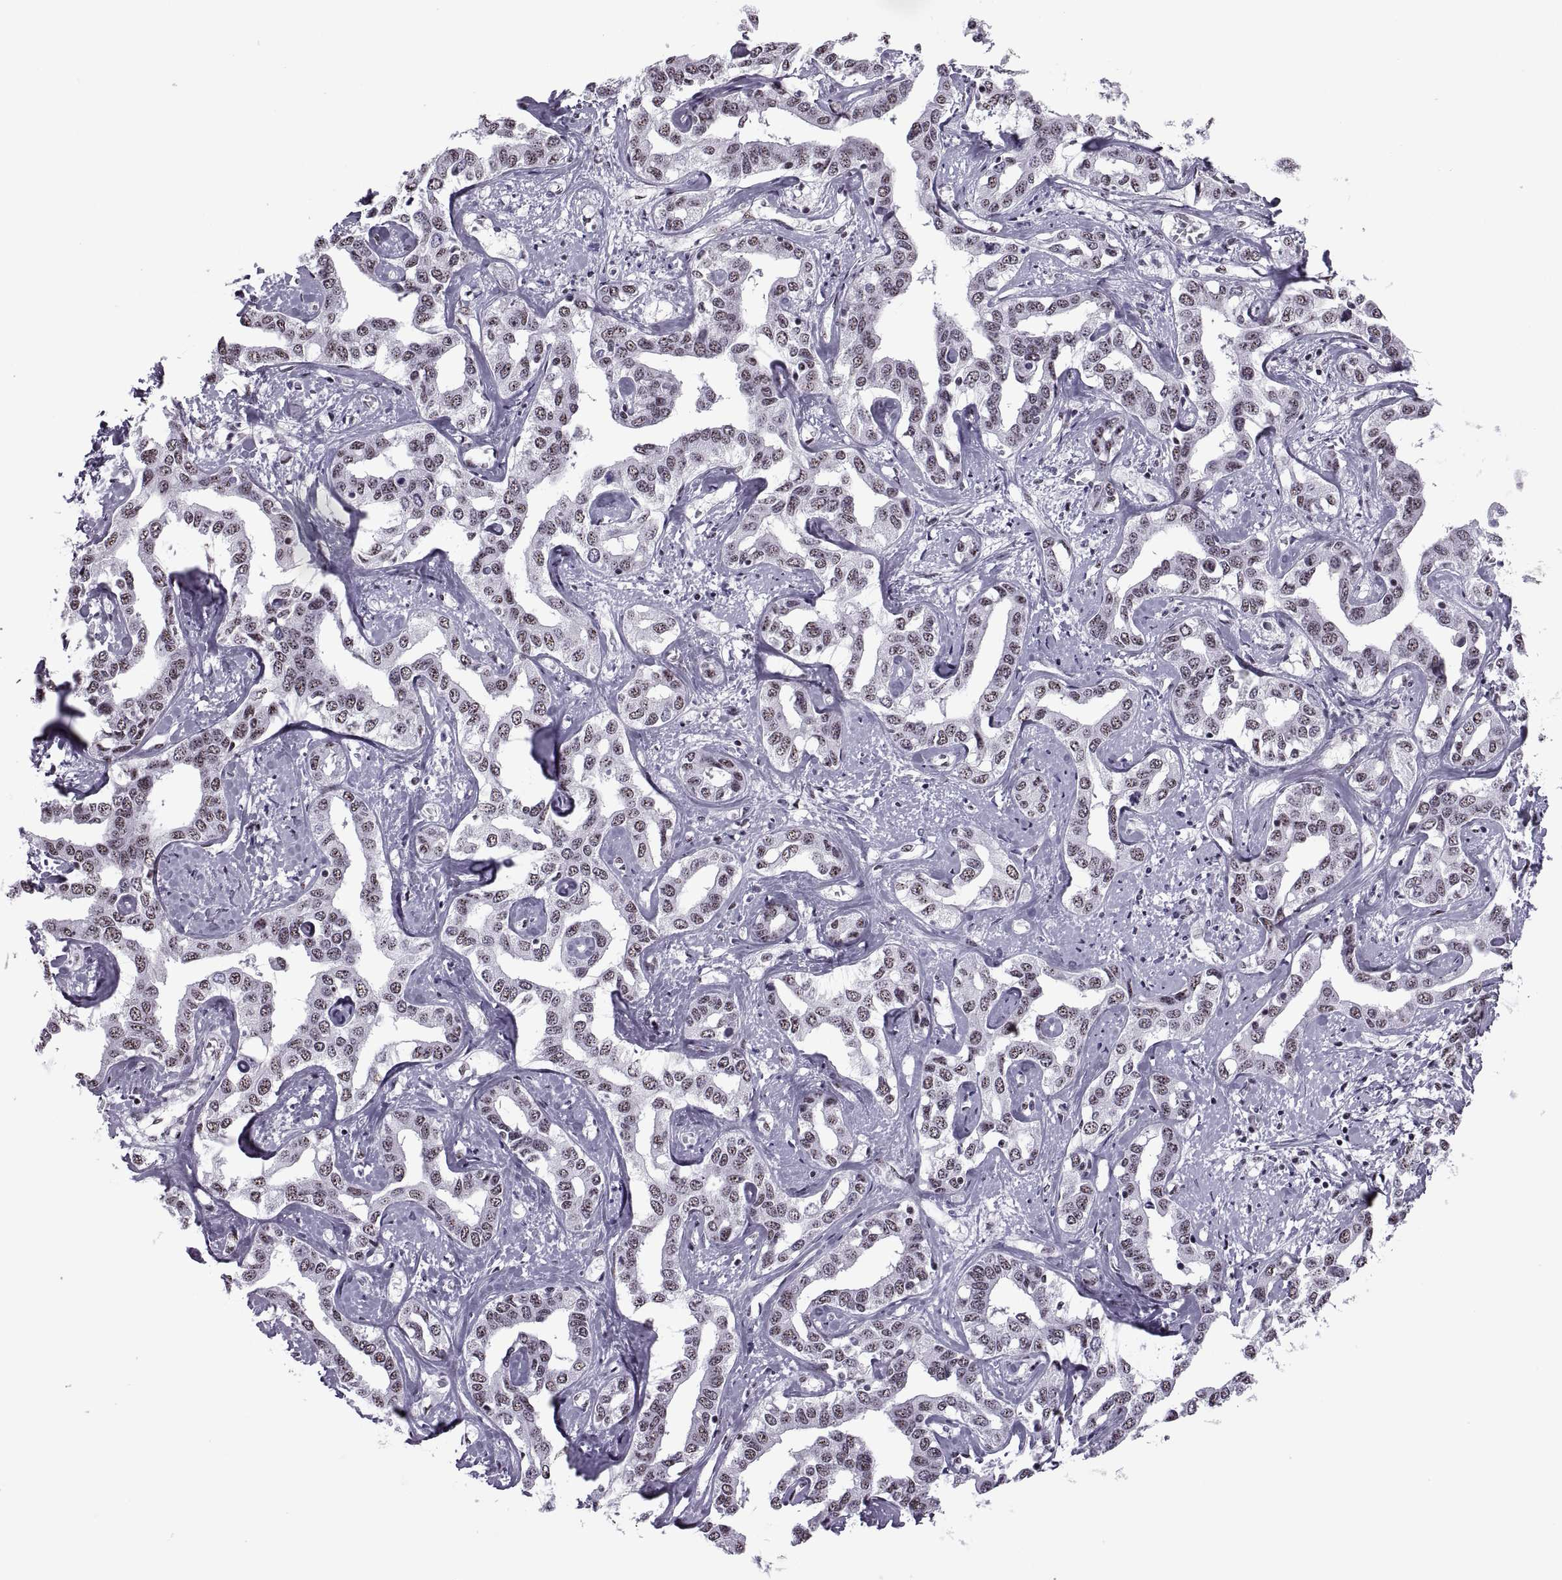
{"staining": {"intensity": "weak", "quantity": ">75%", "location": "nuclear"}, "tissue": "liver cancer", "cell_type": "Tumor cells", "image_type": "cancer", "snomed": [{"axis": "morphology", "description": "Cholangiocarcinoma"}, {"axis": "topography", "description": "Liver"}], "caption": "An image showing weak nuclear staining in approximately >75% of tumor cells in liver cancer, as visualized by brown immunohistochemical staining.", "gene": "MAGEA4", "patient": {"sex": "male", "age": 59}}